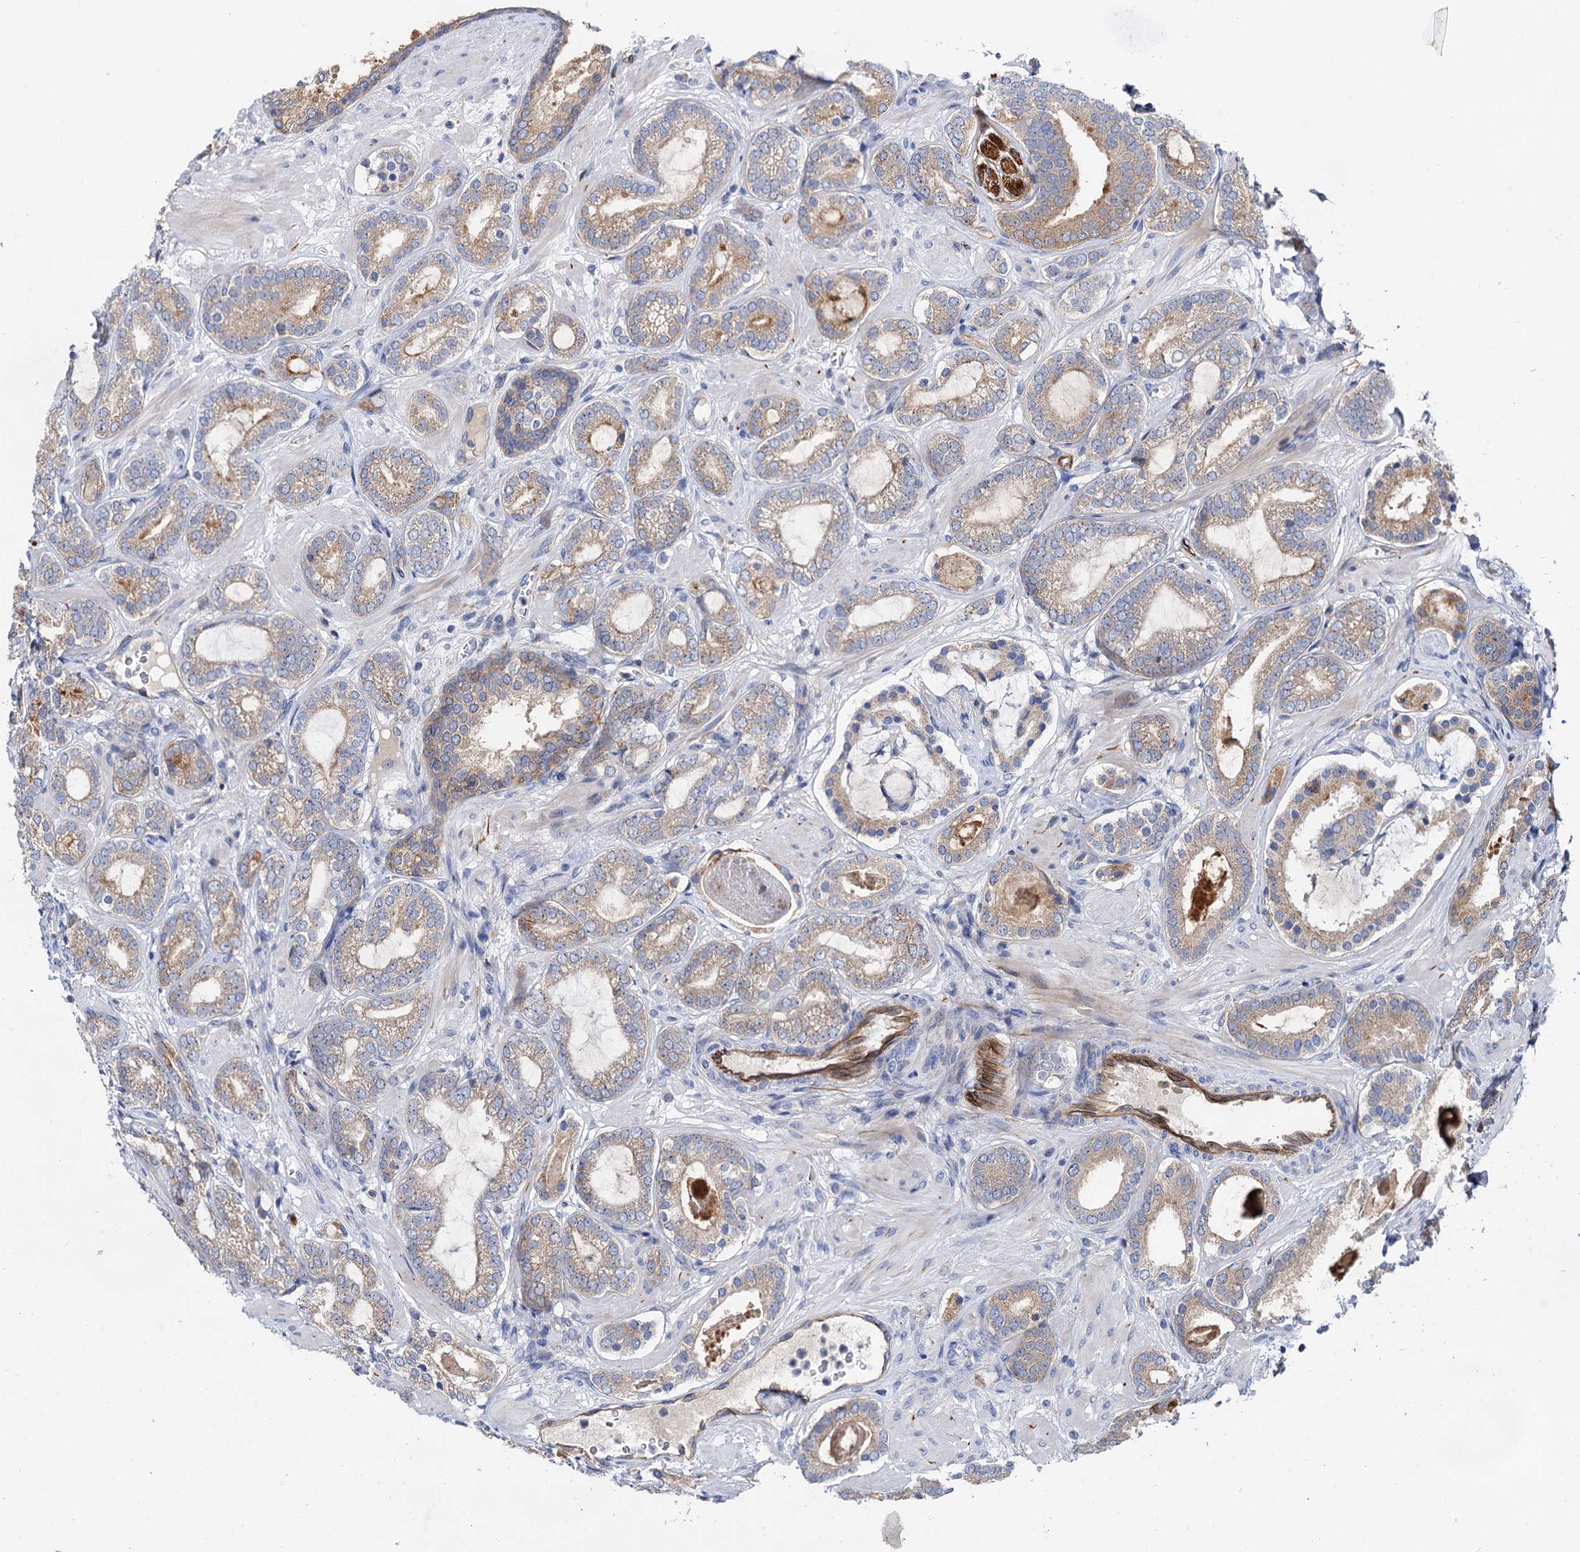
{"staining": {"intensity": "weak", "quantity": "25%-75%", "location": "cytoplasmic/membranous"}, "tissue": "prostate cancer", "cell_type": "Tumor cells", "image_type": "cancer", "snomed": [{"axis": "morphology", "description": "Adenocarcinoma, High grade"}, {"axis": "topography", "description": "Prostate"}], "caption": "High-magnification brightfield microscopy of prostate cancer (high-grade adenocarcinoma) stained with DAB (3,3'-diaminobenzidine) (brown) and counterstained with hematoxylin (blue). tumor cells exhibit weak cytoplasmic/membranous staining is appreciated in approximately25%-75% of cells.", "gene": "ABLIM1", "patient": {"sex": "male", "age": 60}}